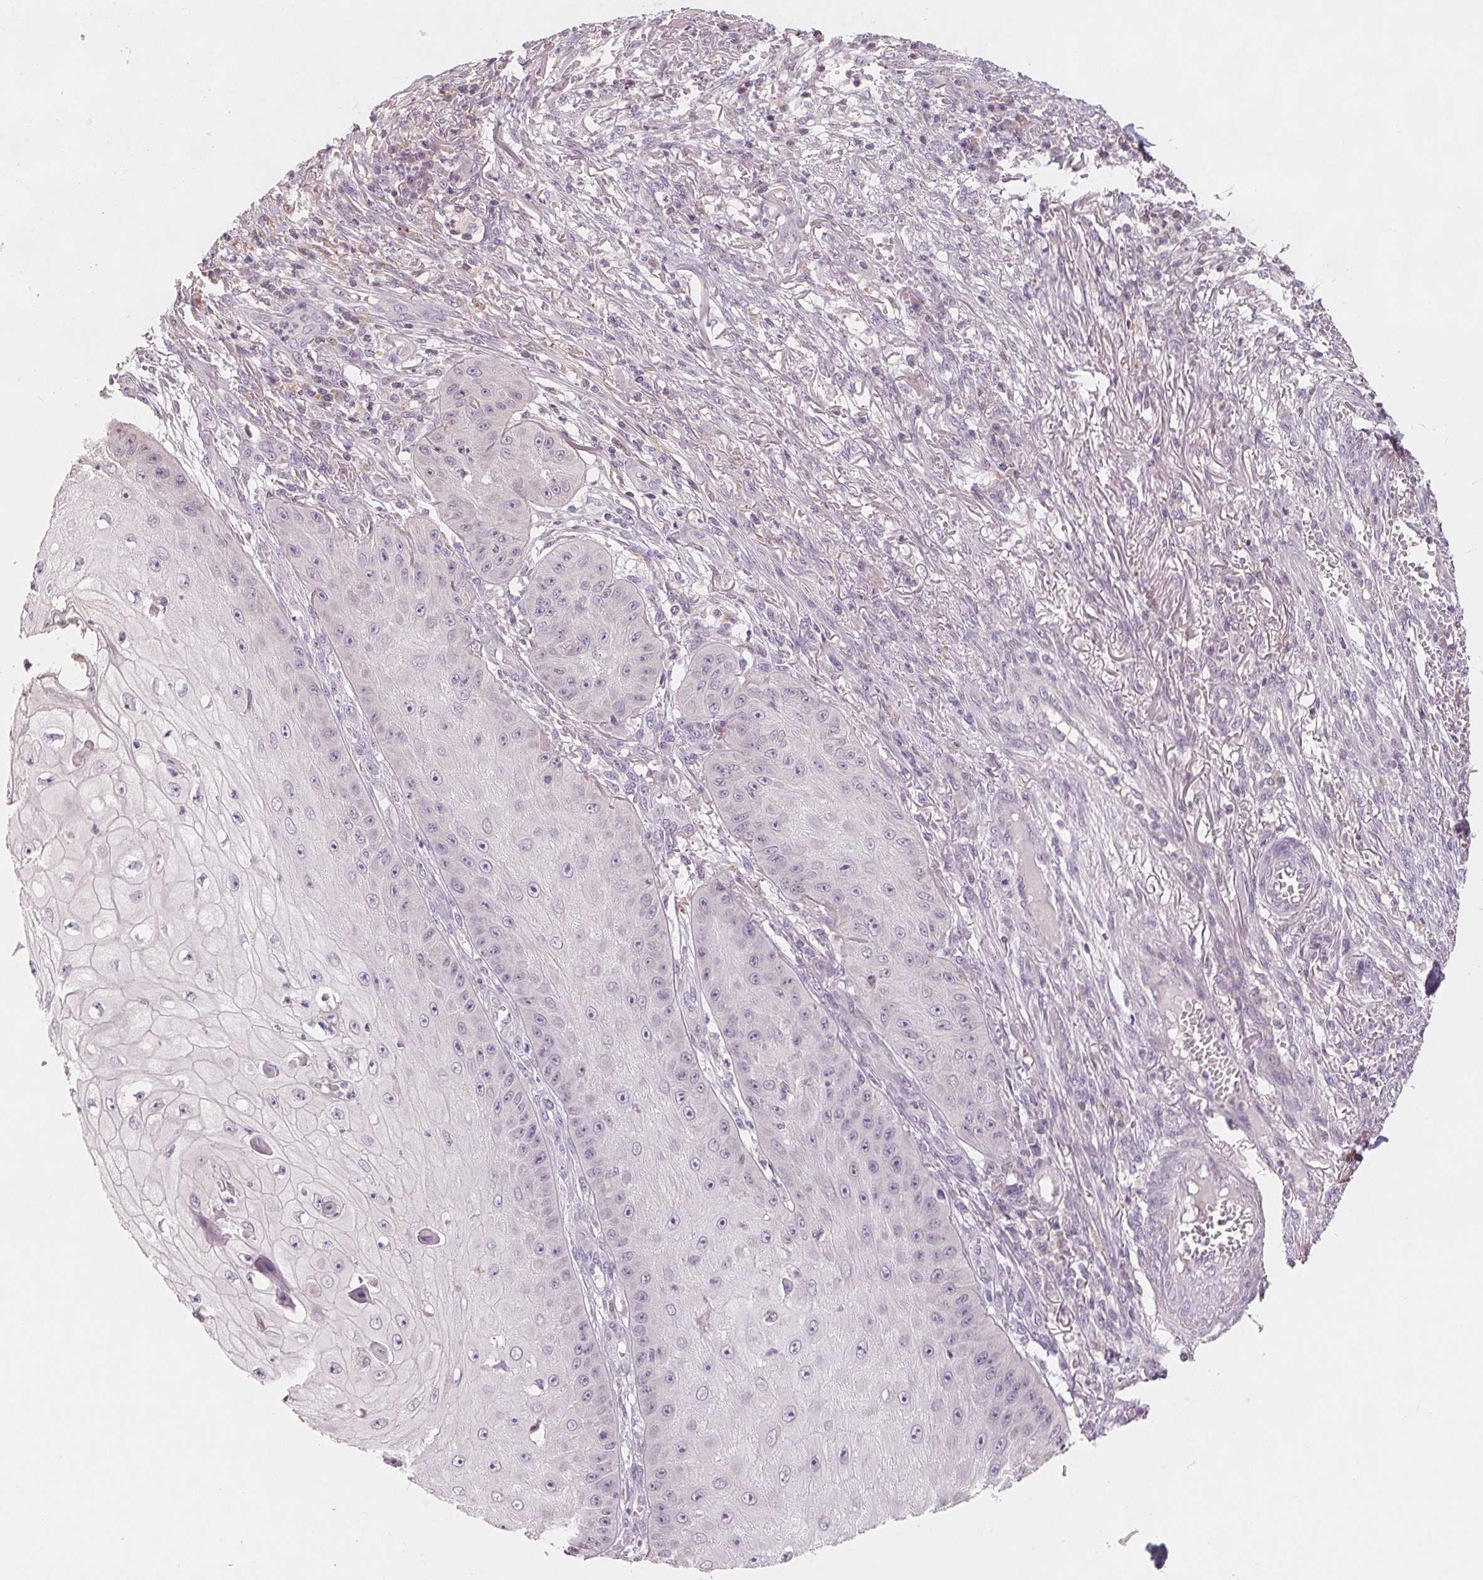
{"staining": {"intensity": "negative", "quantity": "none", "location": "none"}, "tissue": "skin cancer", "cell_type": "Tumor cells", "image_type": "cancer", "snomed": [{"axis": "morphology", "description": "Squamous cell carcinoma, NOS"}, {"axis": "topography", "description": "Skin"}], "caption": "The image displays no significant expression in tumor cells of skin squamous cell carcinoma. (DAB immunohistochemistry visualized using brightfield microscopy, high magnification).", "gene": "VTCN1", "patient": {"sex": "male", "age": 70}}